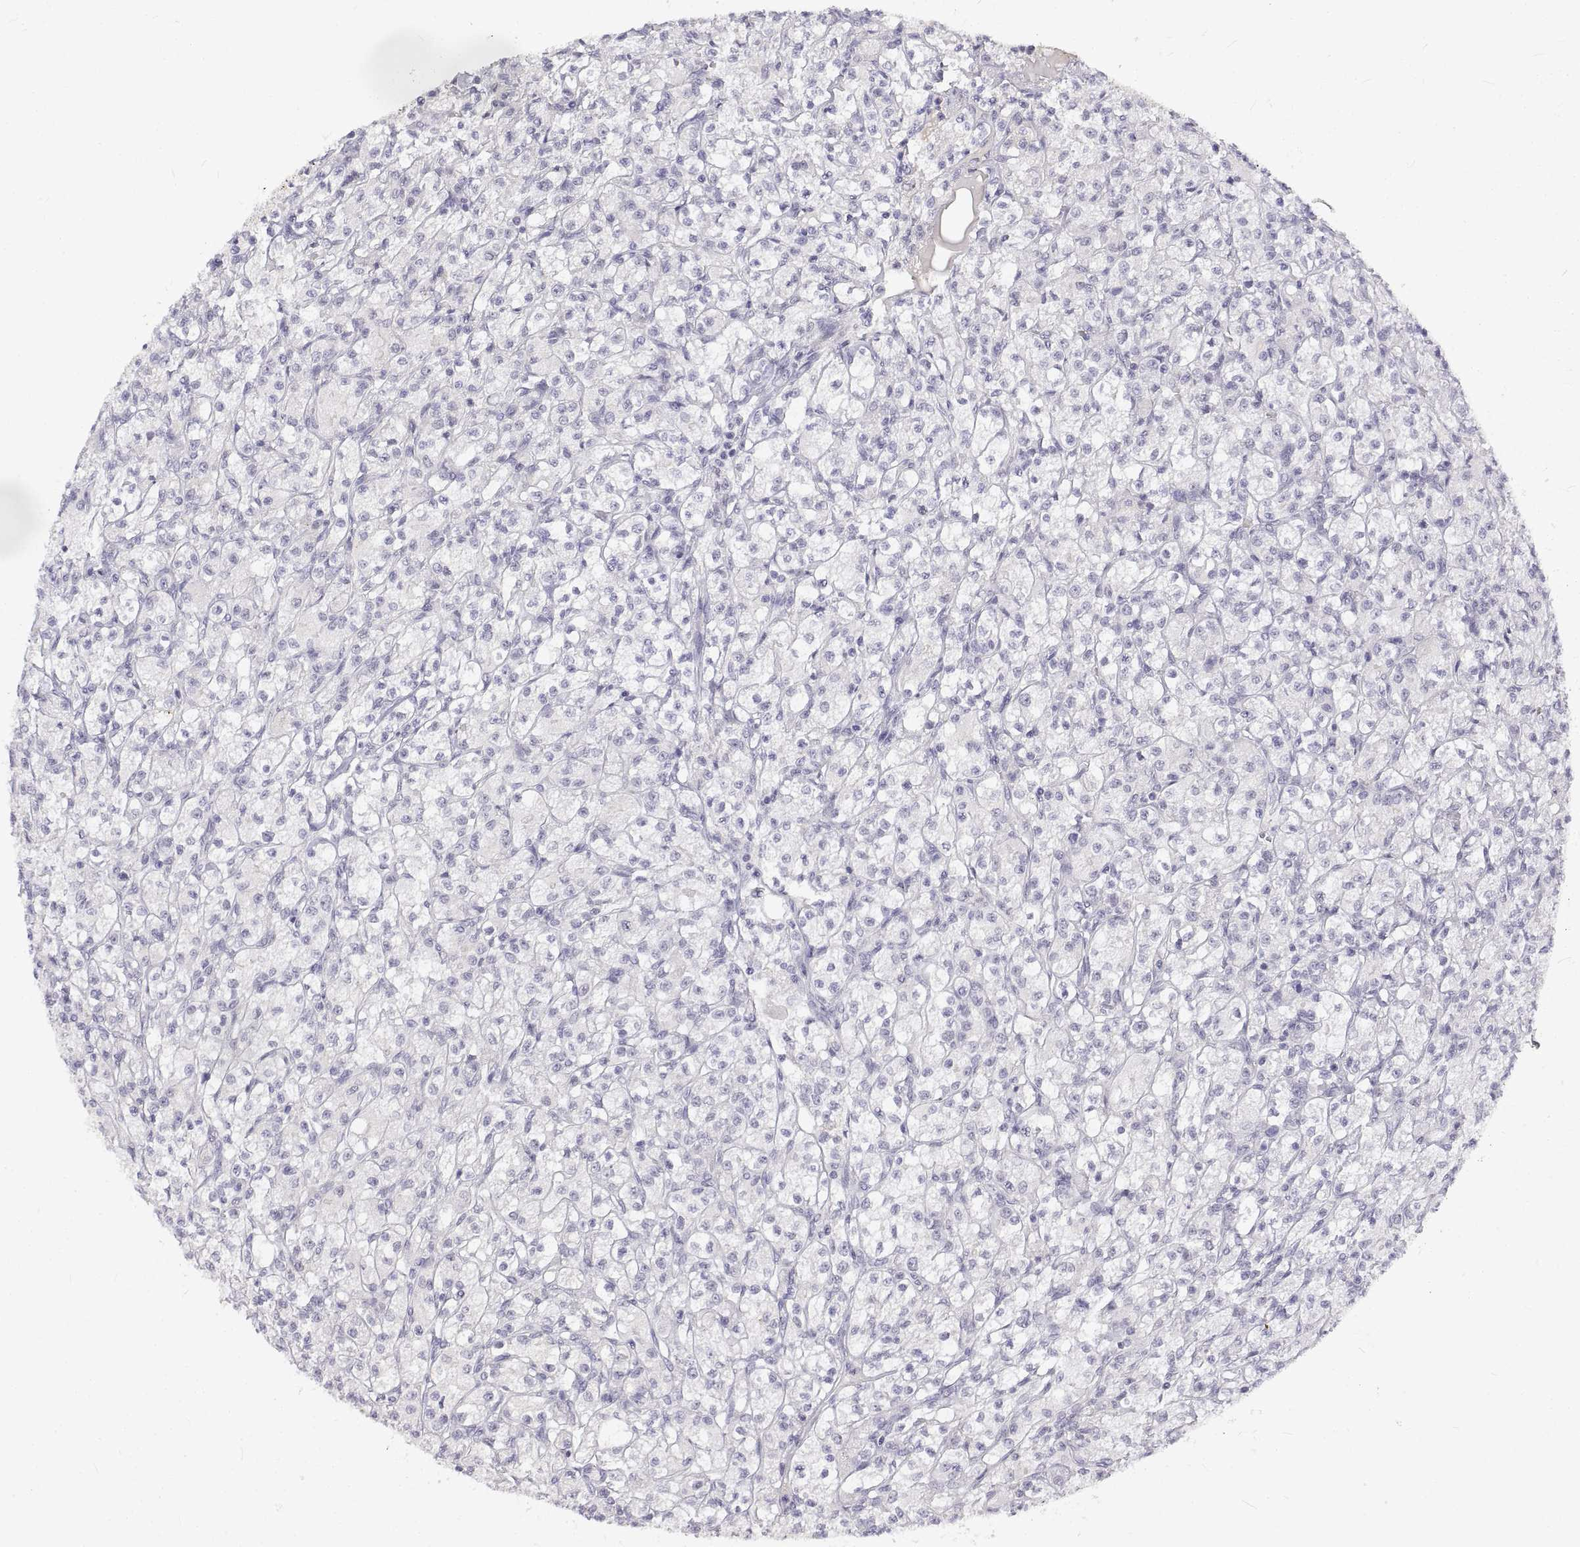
{"staining": {"intensity": "negative", "quantity": "none", "location": "none"}, "tissue": "renal cancer", "cell_type": "Tumor cells", "image_type": "cancer", "snomed": [{"axis": "morphology", "description": "Adenocarcinoma, NOS"}, {"axis": "topography", "description": "Kidney"}], "caption": "A micrograph of human adenocarcinoma (renal) is negative for staining in tumor cells.", "gene": "ANO2", "patient": {"sex": "female", "age": 70}}